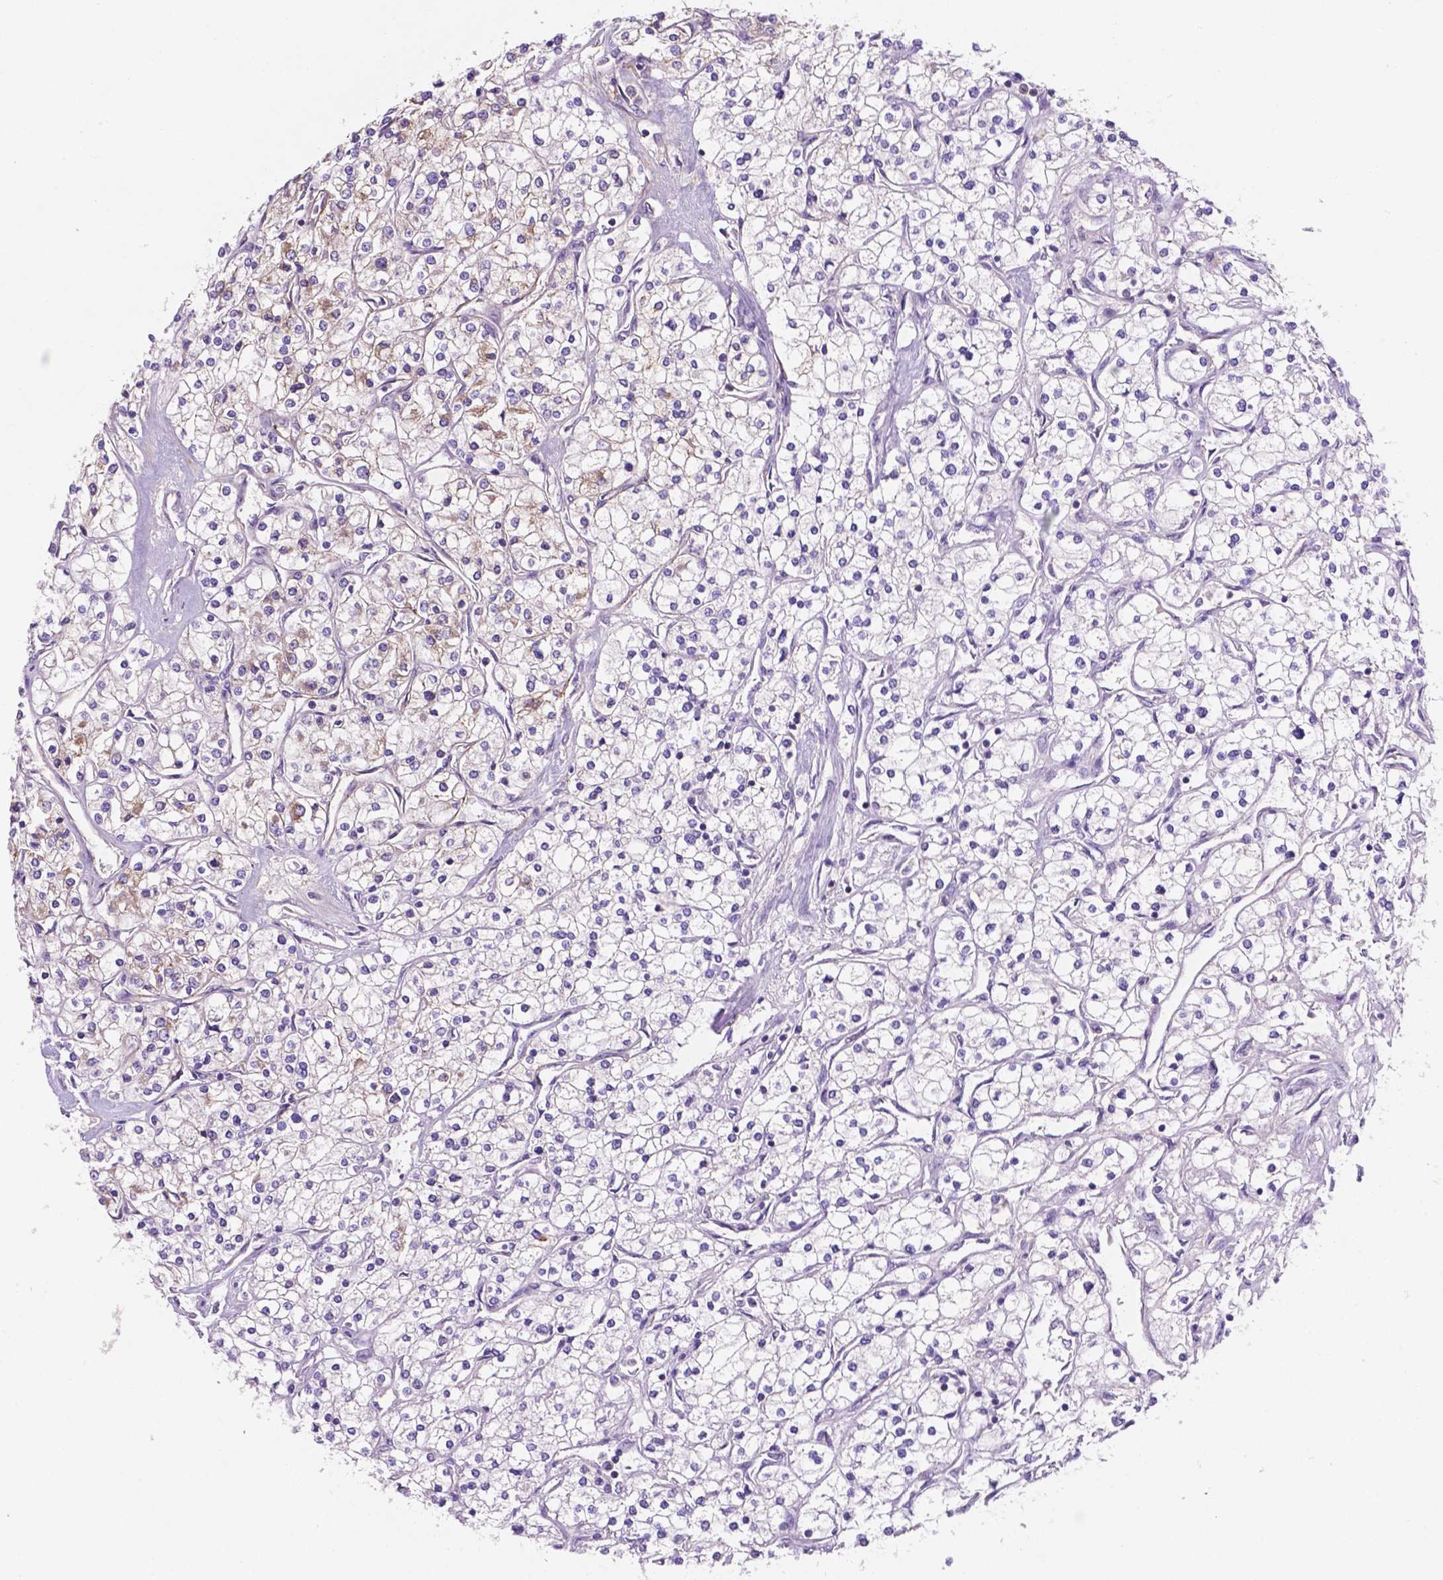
{"staining": {"intensity": "weak", "quantity": "<25%", "location": "cytoplasmic/membranous"}, "tissue": "renal cancer", "cell_type": "Tumor cells", "image_type": "cancer", "snomed": [{"axis": "morphology", "description": "Adenocarcinoma, NOS"}, {"axis": "topography", "description": "Kidney"}], "caption": "Immunohistochemical staining of human adenocarcinoma (renal) shows no significant staining in tumor cells.", "gene": "MKRN2OS", "patient": {"sex": "male", "age": 80}}